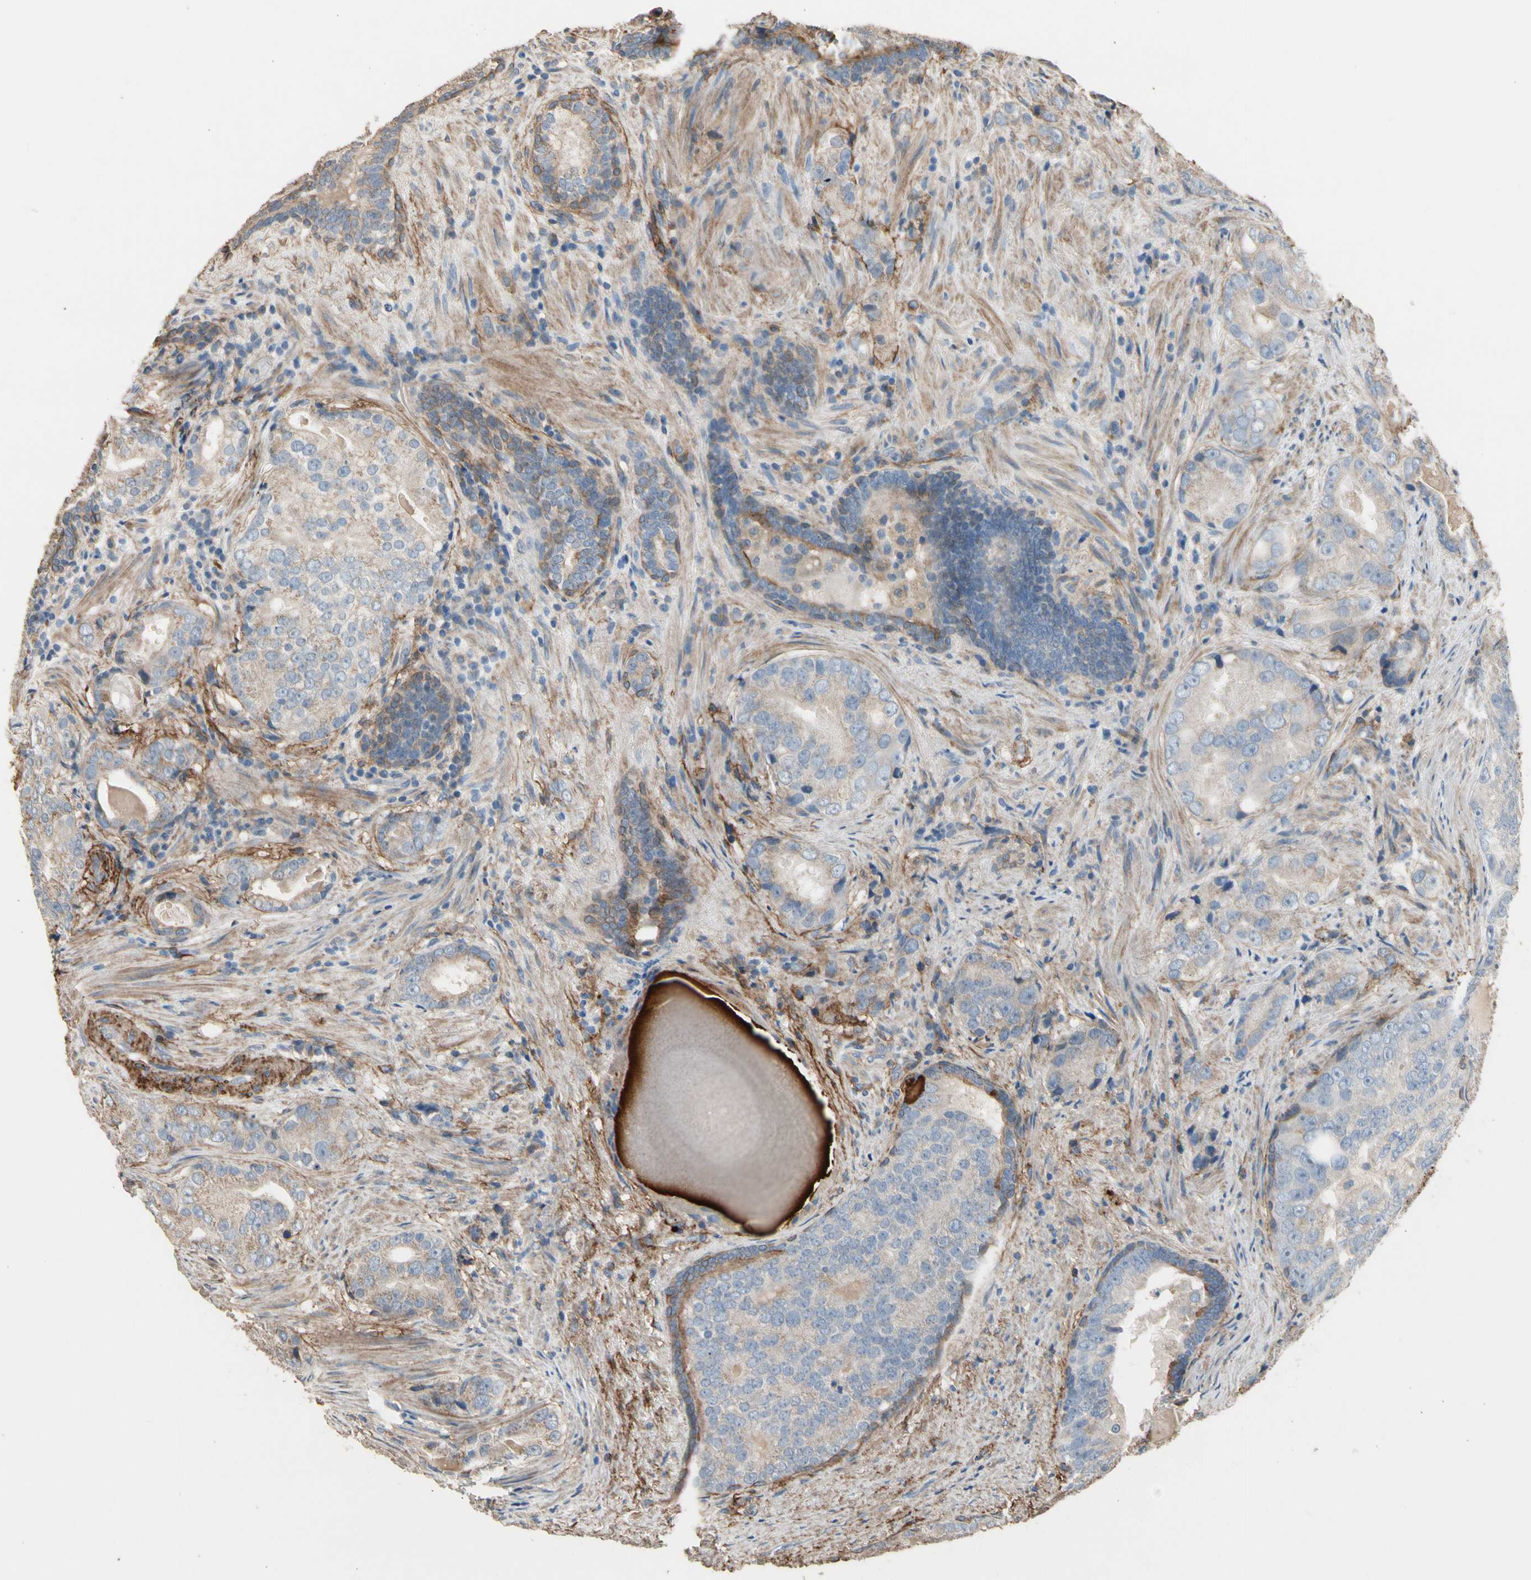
{"staining": {"intensity": "weak", "quantity": ">75%", "location": "cytoplasmic/membranous"}, "tissue": "prostate cancer", "cell_type": "Tumor cells", "image_type": "cancer", "snomed": [{"axis": "morphology", "description": "Adenocarcinoma, High grade"}, {"axis": "topography", "description": "Prostate"}], "caption": "There is low levels of weak cytoplasmic/membranous expression in tumor cells of high-grade adenocarcinoma (prostate), as demonstrated by immunohistochemical staining (brown color).", "gene": "SUSD2", "patient": {"sex": "male", "age": 66}}